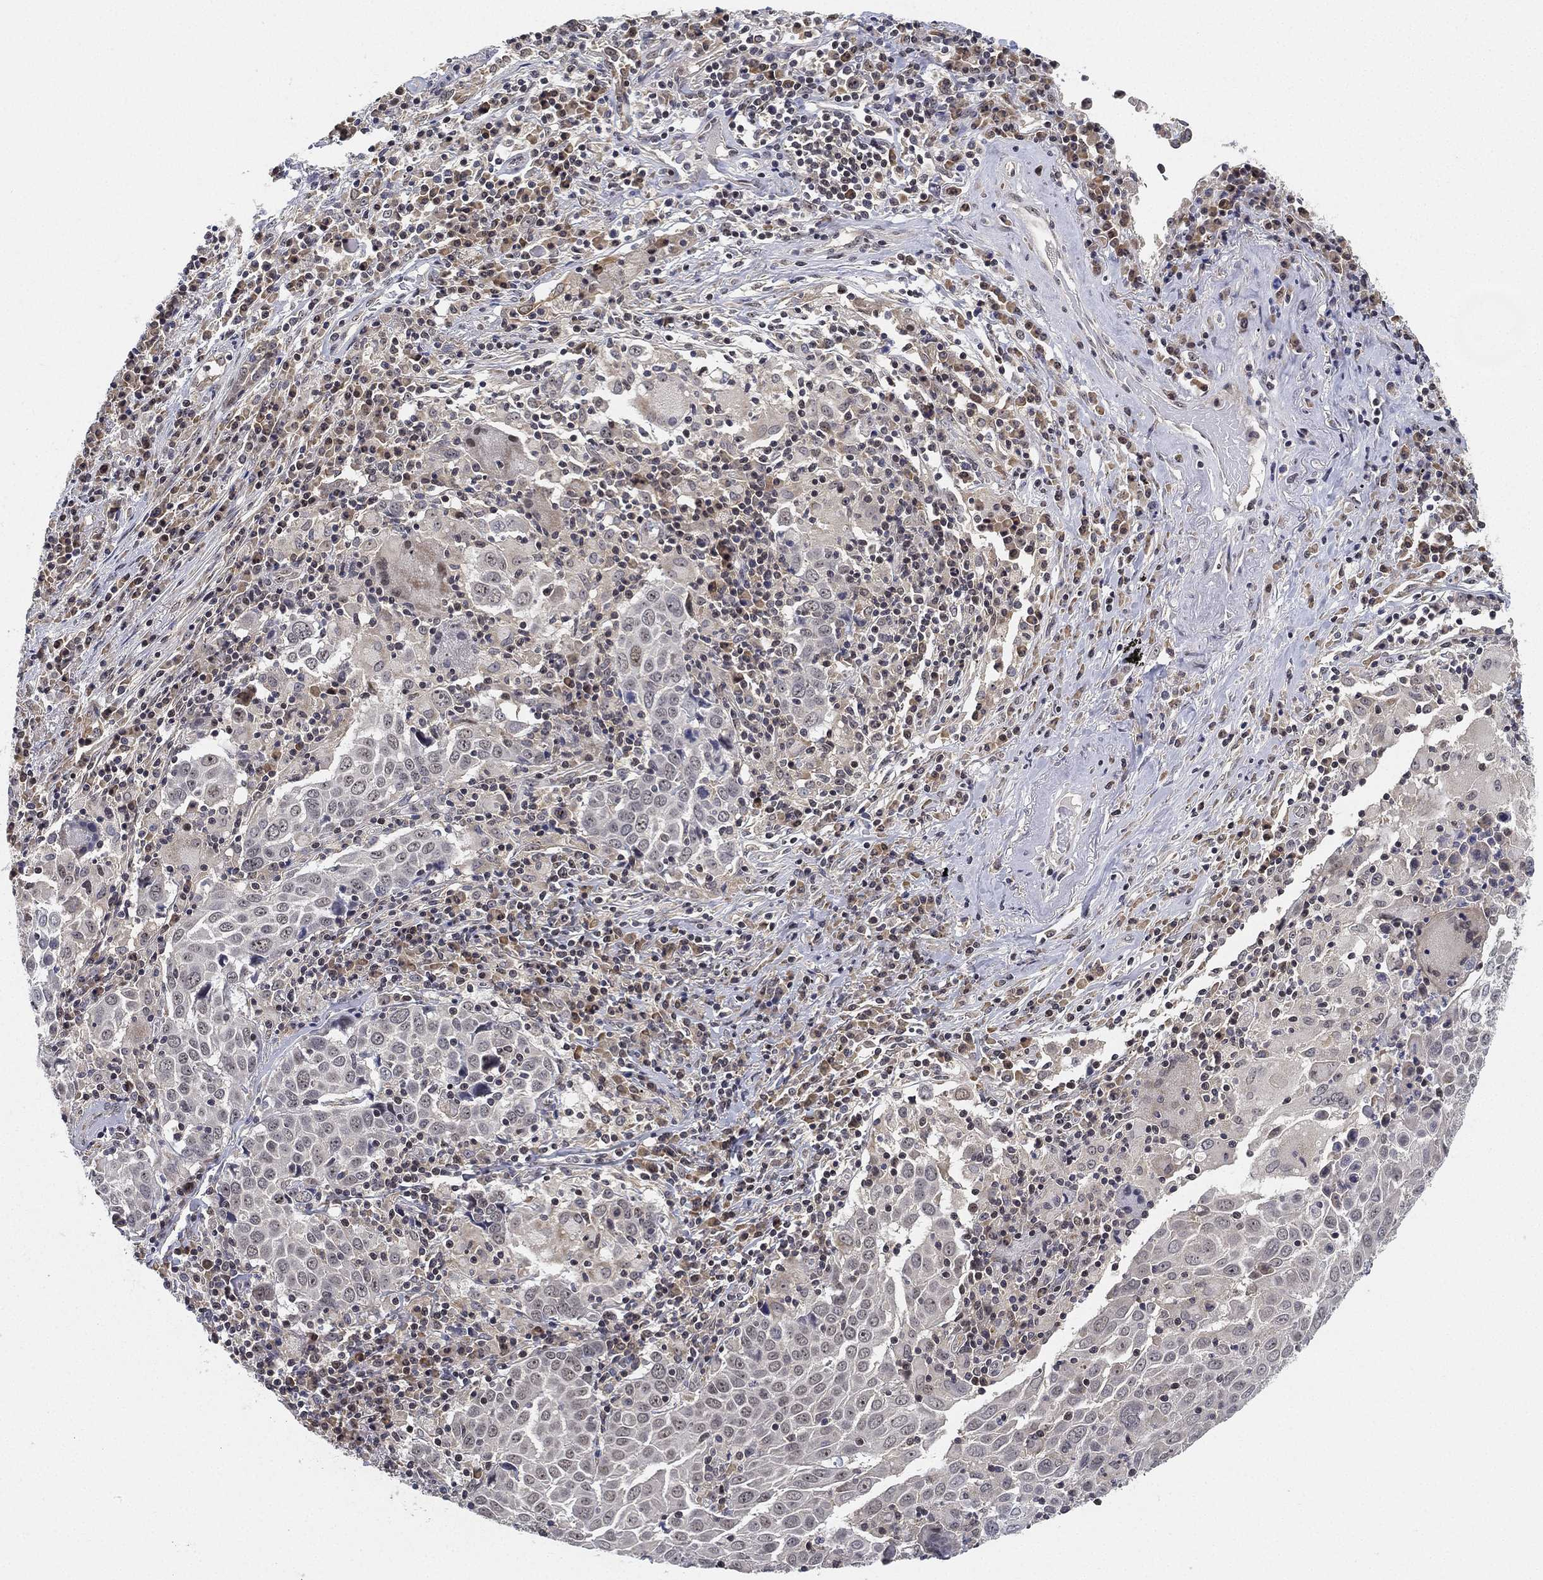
{"staining": {"intensity": "strong", "quantity": "<25%", "location": "nuclear"}, "tissue": "lung cancer", "cell_type": "Tumor cells", "image_type": "cancer", "snomed": [{"axis": "morphology", "description": "Squamous cell carcinoma, NOS"}, {"axis": "topography", "description": "Lung"}], "caption": "The micrograph demonstrates immunohistochemical staining of squamous cell carcinoma (lung). There is strong nuclear expression is seen in about <25% of tumor cells.", "gene": "PPP1R16B", "patient": {"sex": "male", "age": 57}}